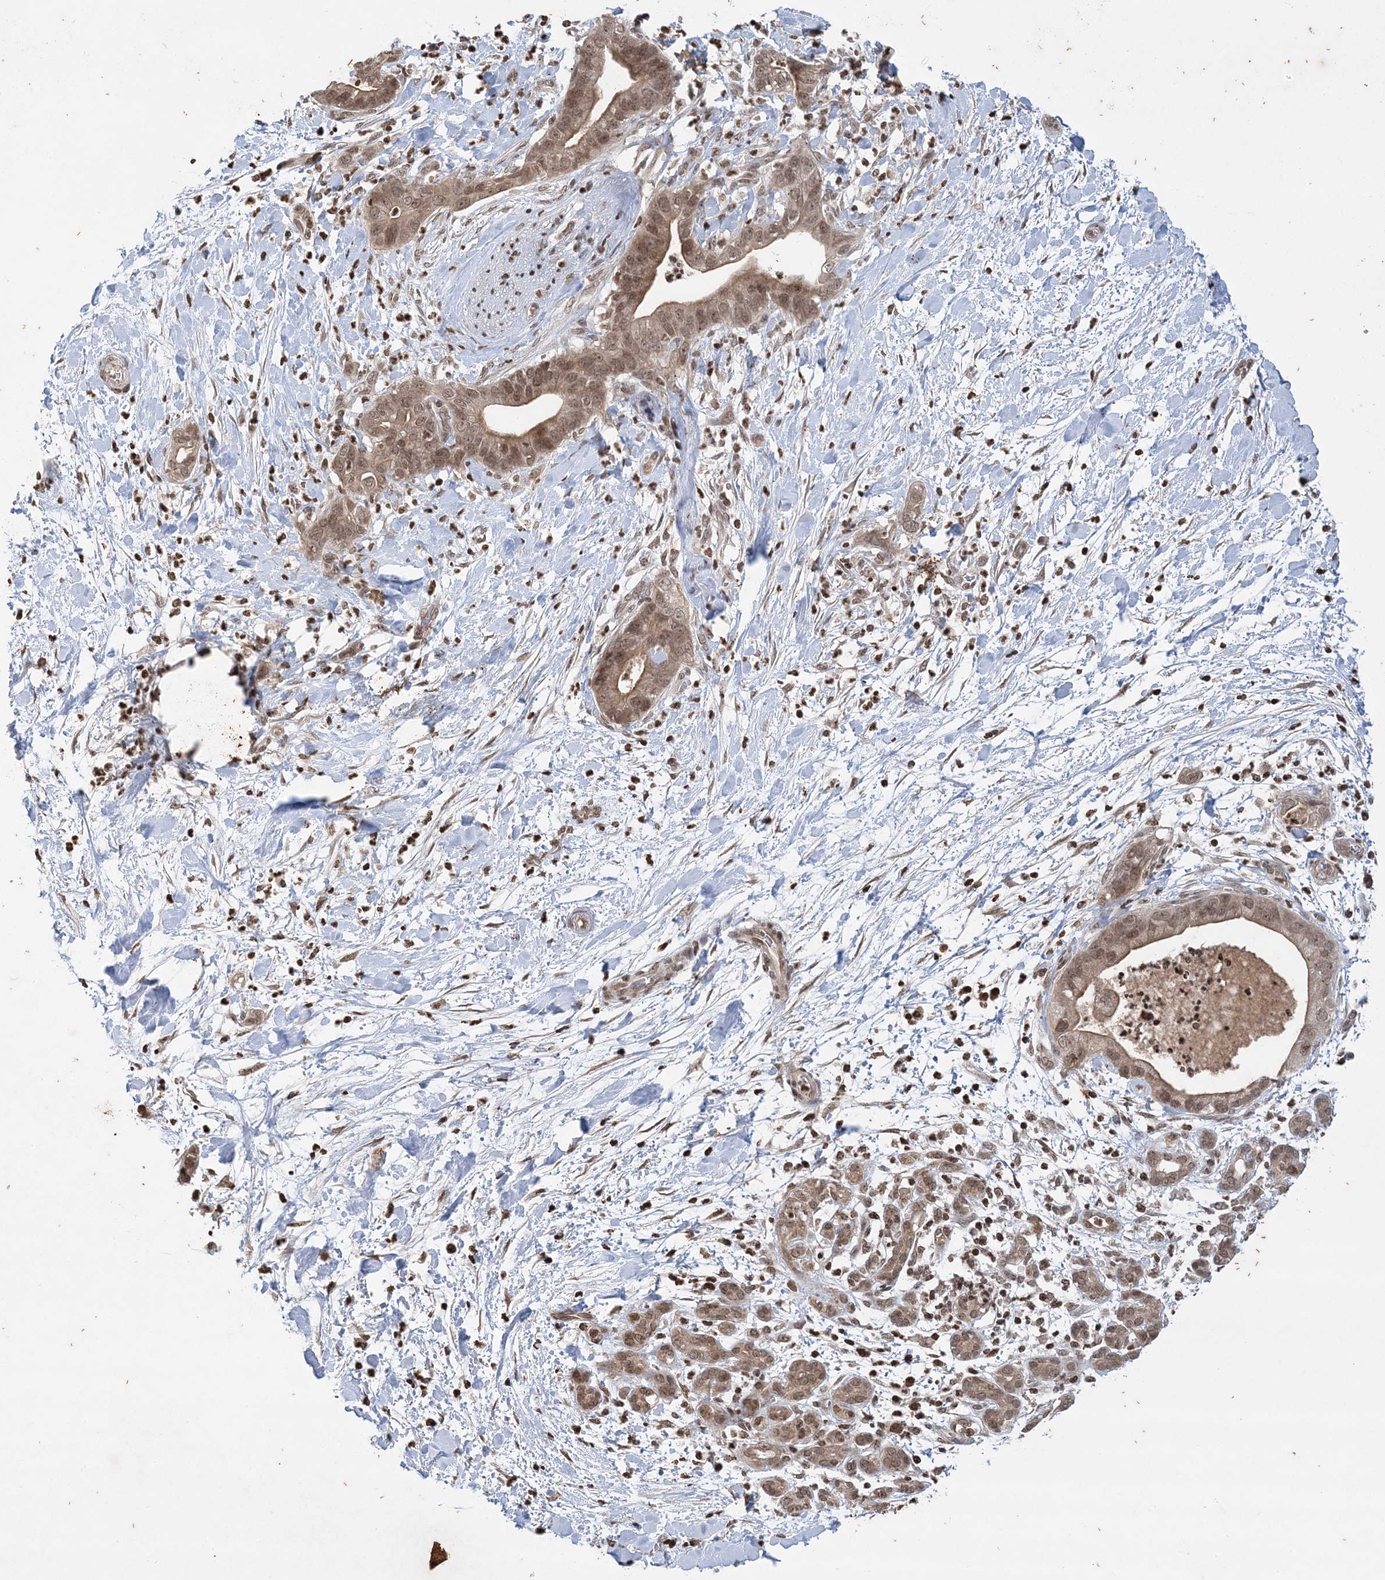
{"staining": {"intensity": "moderate", "quantity": ">75%", "location": "cytoplasmic/membranous,nuclear"}, "tissue": "pancreatic cancer", "cell_type": "Tumor cells", "image_type": "cancer", "snomed": [{"axis": "morphology", "description": "Adenocarcinoma, NOS"}, {"axis": "topography", "description": "Pancreas"}], "caption": "Pancreatic cancer stained with immunohistochemistry reveals moderate cytoplasmic/membranous and nuclear staining in about >75% of tumor cells.", "gene": "NEDD9", "patient": {"sex": "female", "age": 78}}